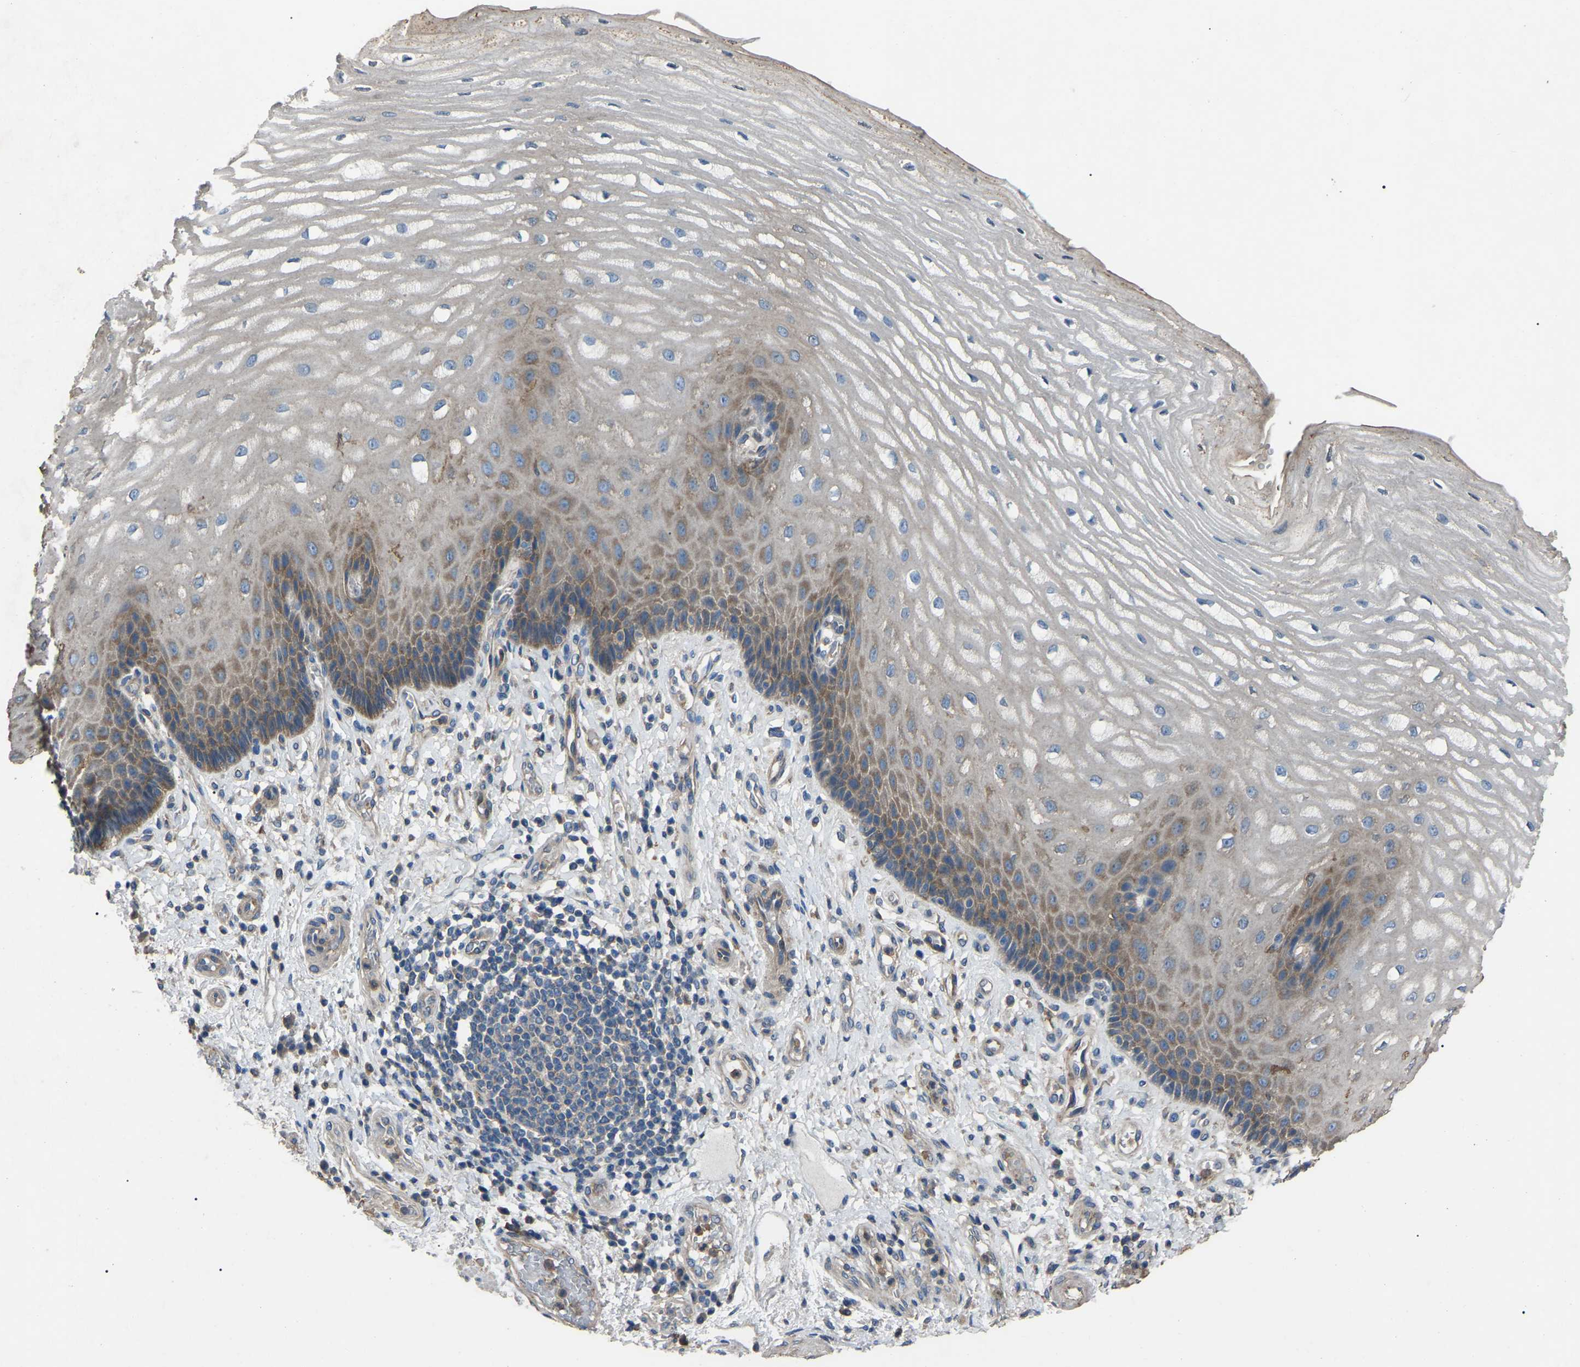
{"staining": {"intensity": "moderate", "quantity": "25%-75%", "location": "cytoplasmic/membranous"}, "tissue": "esophagus", "cell_type": "Squamous epithelial cells", "image_type": "normal", "snomed": [{"axis": "morphology", "description": "Normal tissue, NOS"}, {"axis": "topography", "description": "Esophagus"}], "caption": "Immunohistochemistry staining of unremarkable esophagus, which shows medium levels of moderate cytoplasmic/membranous positivity in about 25%-75% of squamous epithelial cells indicating moderate cytoplasmic/membranous protein staining. The staining was performed using DAB (3,3'-diaminobenzidine) (brown) for protein detection and nuclei were counterstained in hematoxylin (blue).", "gene": "AIMP1", "patient": {"sex": "male", "age": 54}}